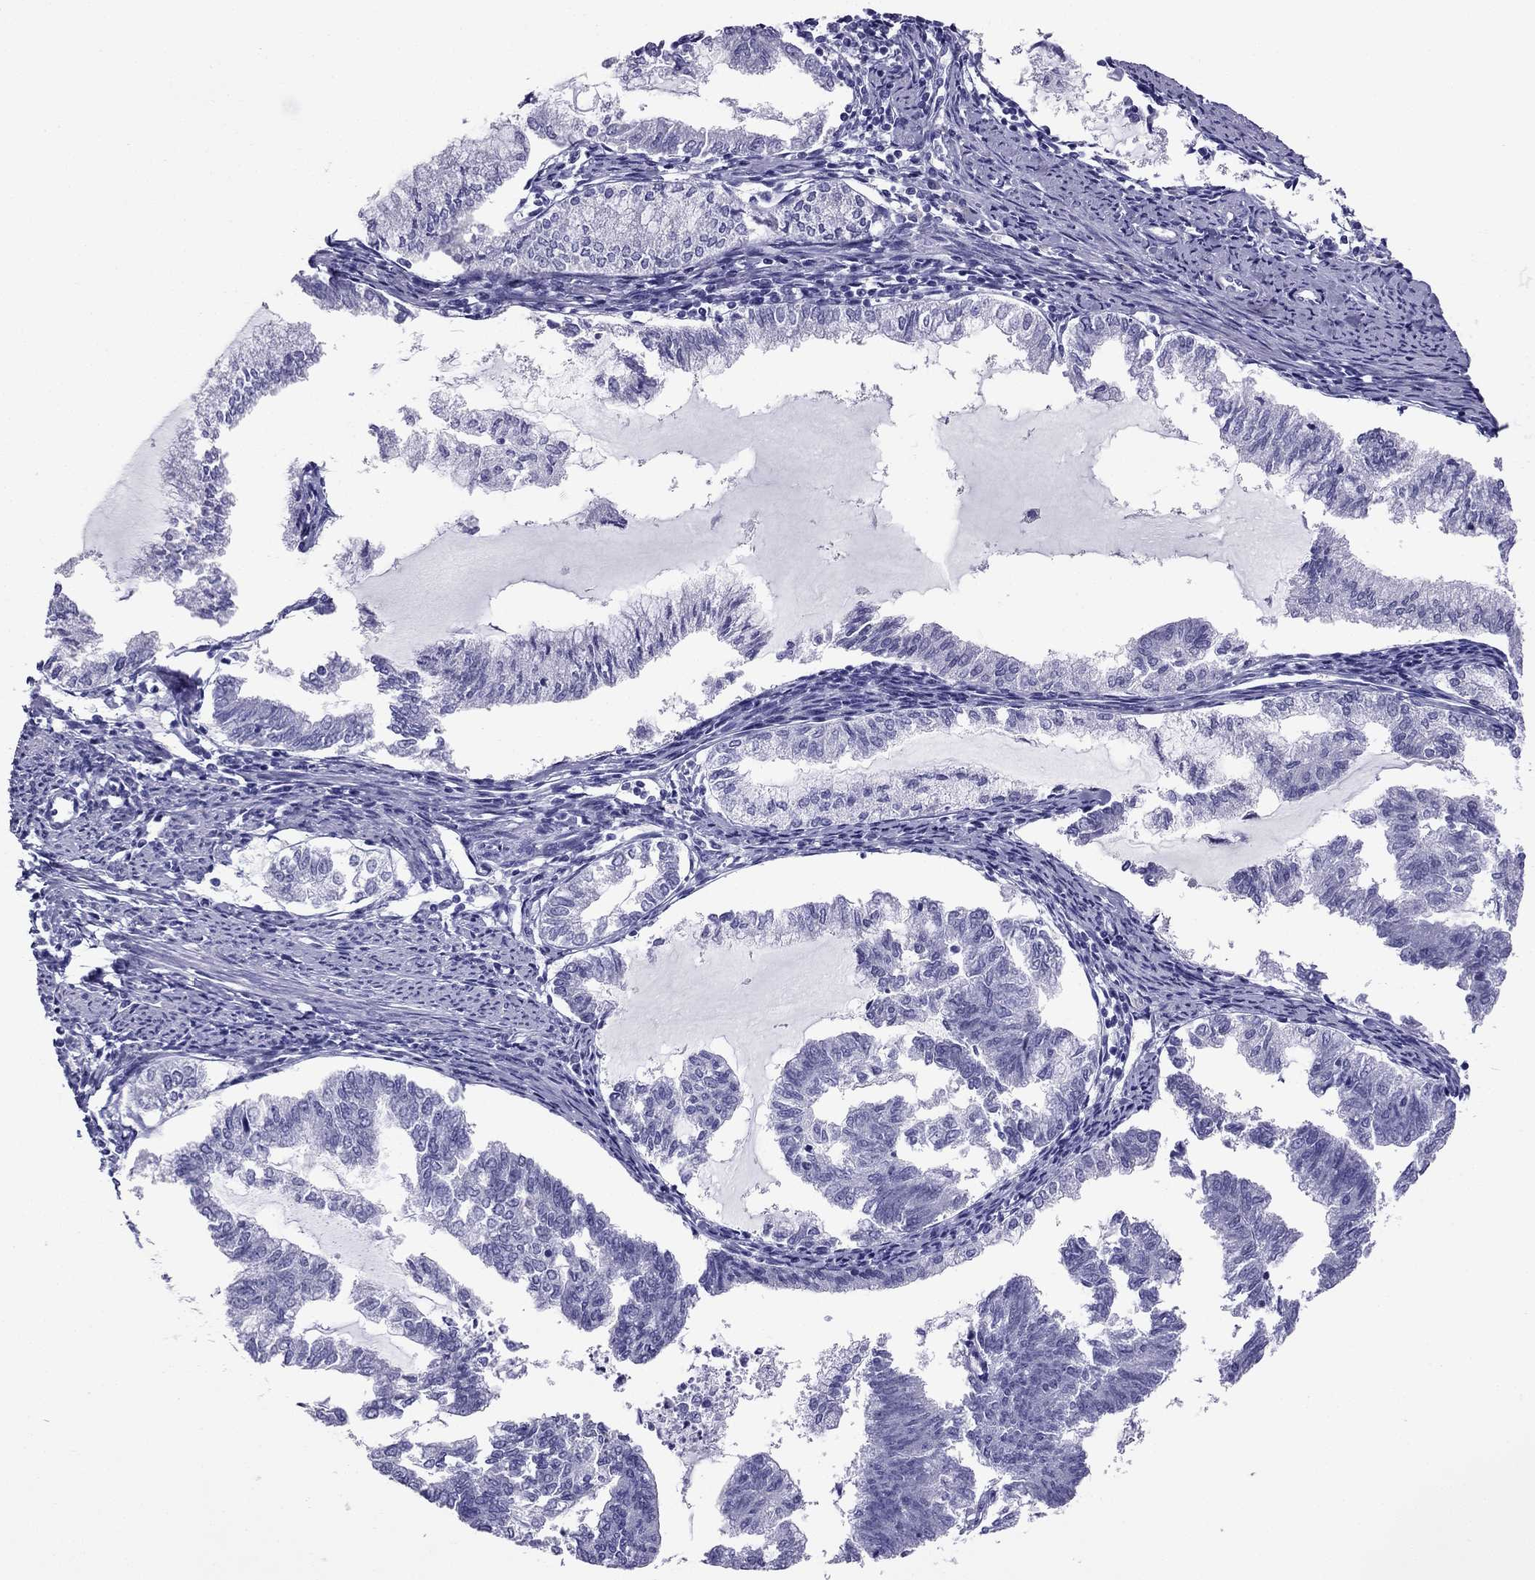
{"staining": {"intensity": "negative", "quantity": "none", "location": "none"}, "tissue": "endometrial cancer", "cell_type": "Tumor cells", "image_type": "cancer", "snomed": [{"axis": "morphology", "description": "Adenocarcinoma, NOS"}, {"axis": "topography", "description": "Endometrium"}], "caption": "Protein analysis of endometrial cancer (adenocarcinoma) shows no significant staining in tumor cells.", "gene": "PDE6A", "patient": {"sex": "female", "age": 79}}